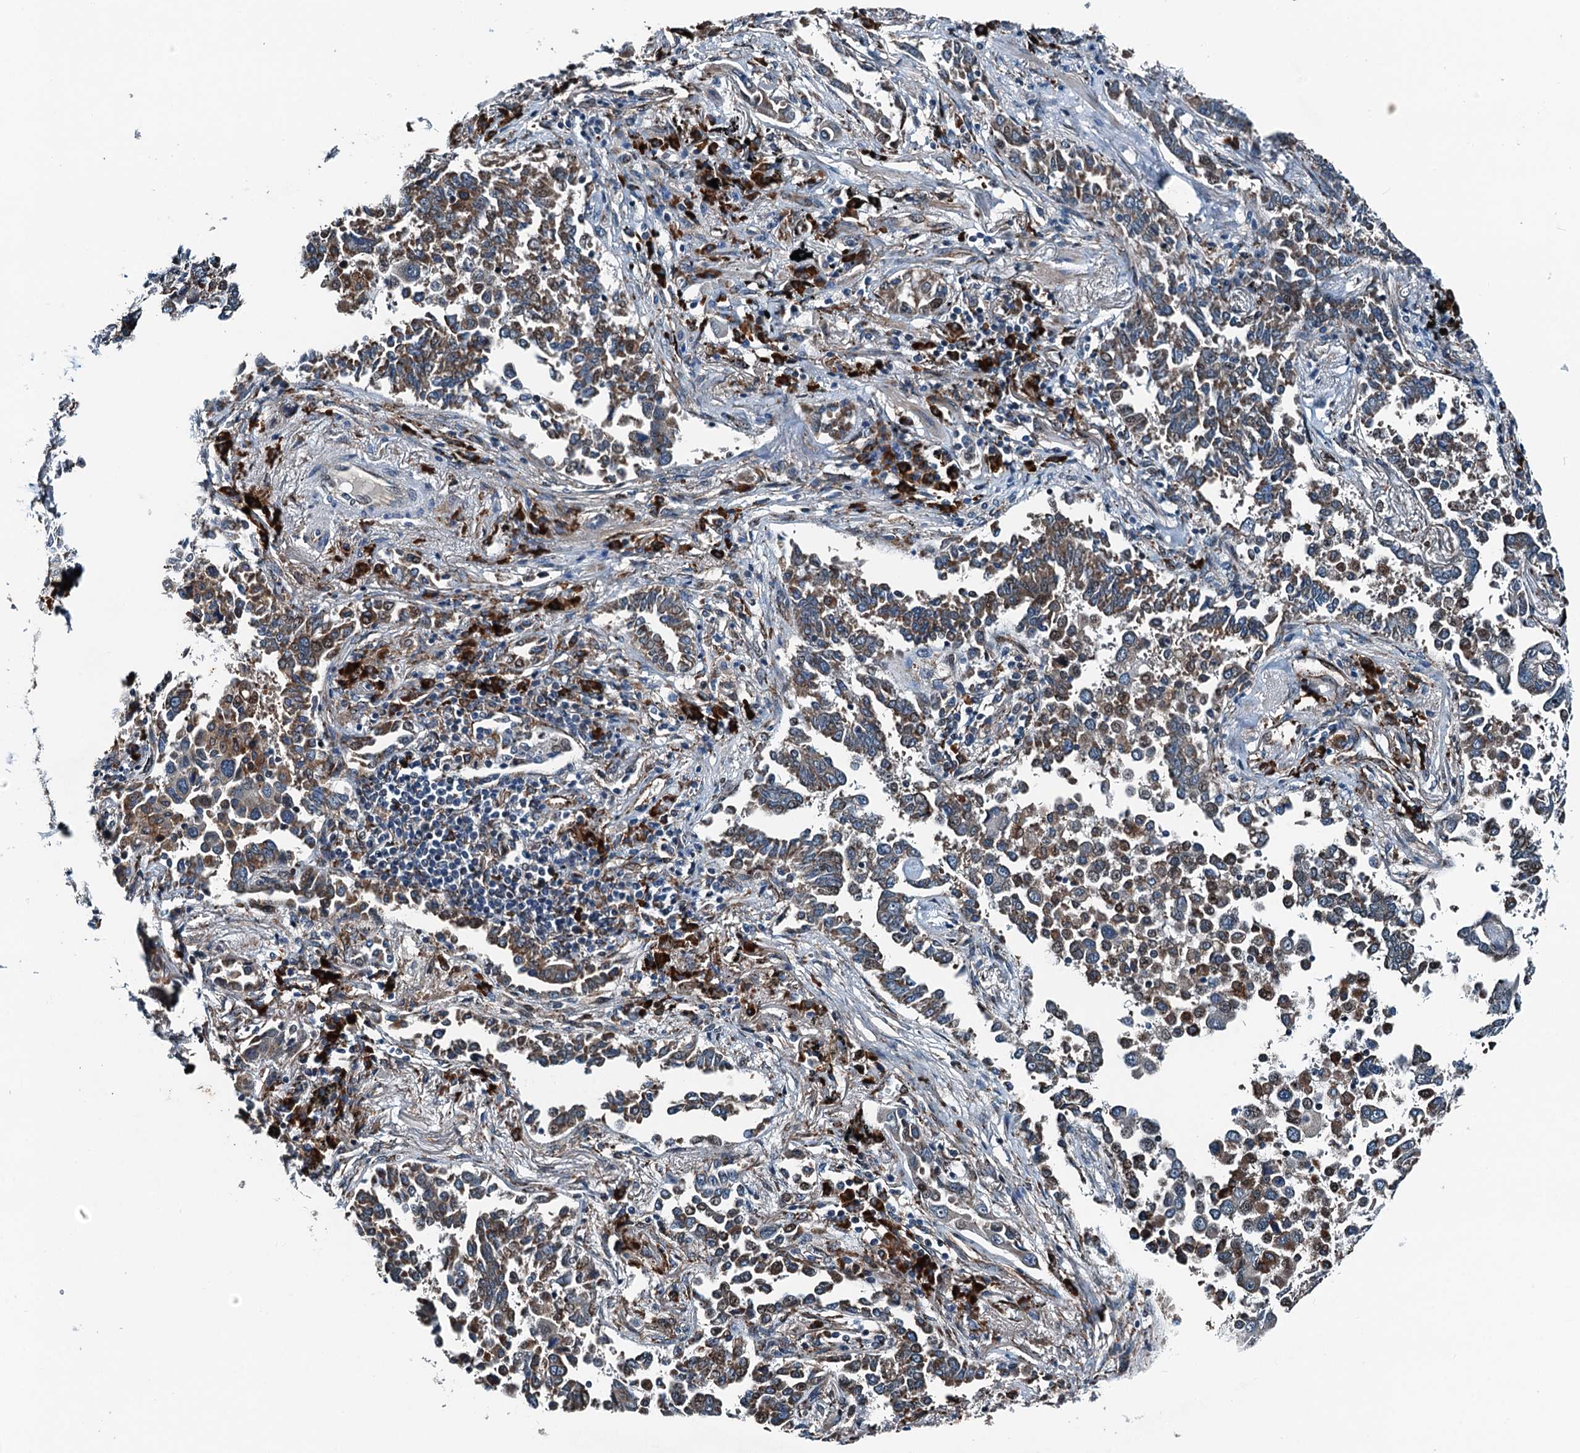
{"staining": {"intensity": "moderate", "quantity": "25%-75%", "location": "cytoplasmic/membranous"}, "tissue": "lung cancer", "cell_type": "Tumor cells", "image_type": "cancer", "snomed": [{"axis": "morphology", "description": "Adenocarcinoma, NOS"}, {"axis": "topography", "description": "Lung"}], "caption": "Protein expression analysis of human adenocarcinoma (lung) reveals moderate cytoplasmic/membranous expression in about 25%-75% of tumor cells.", "gene": "TAMALIN", "patient": {"sex": "male", "age": 67}}